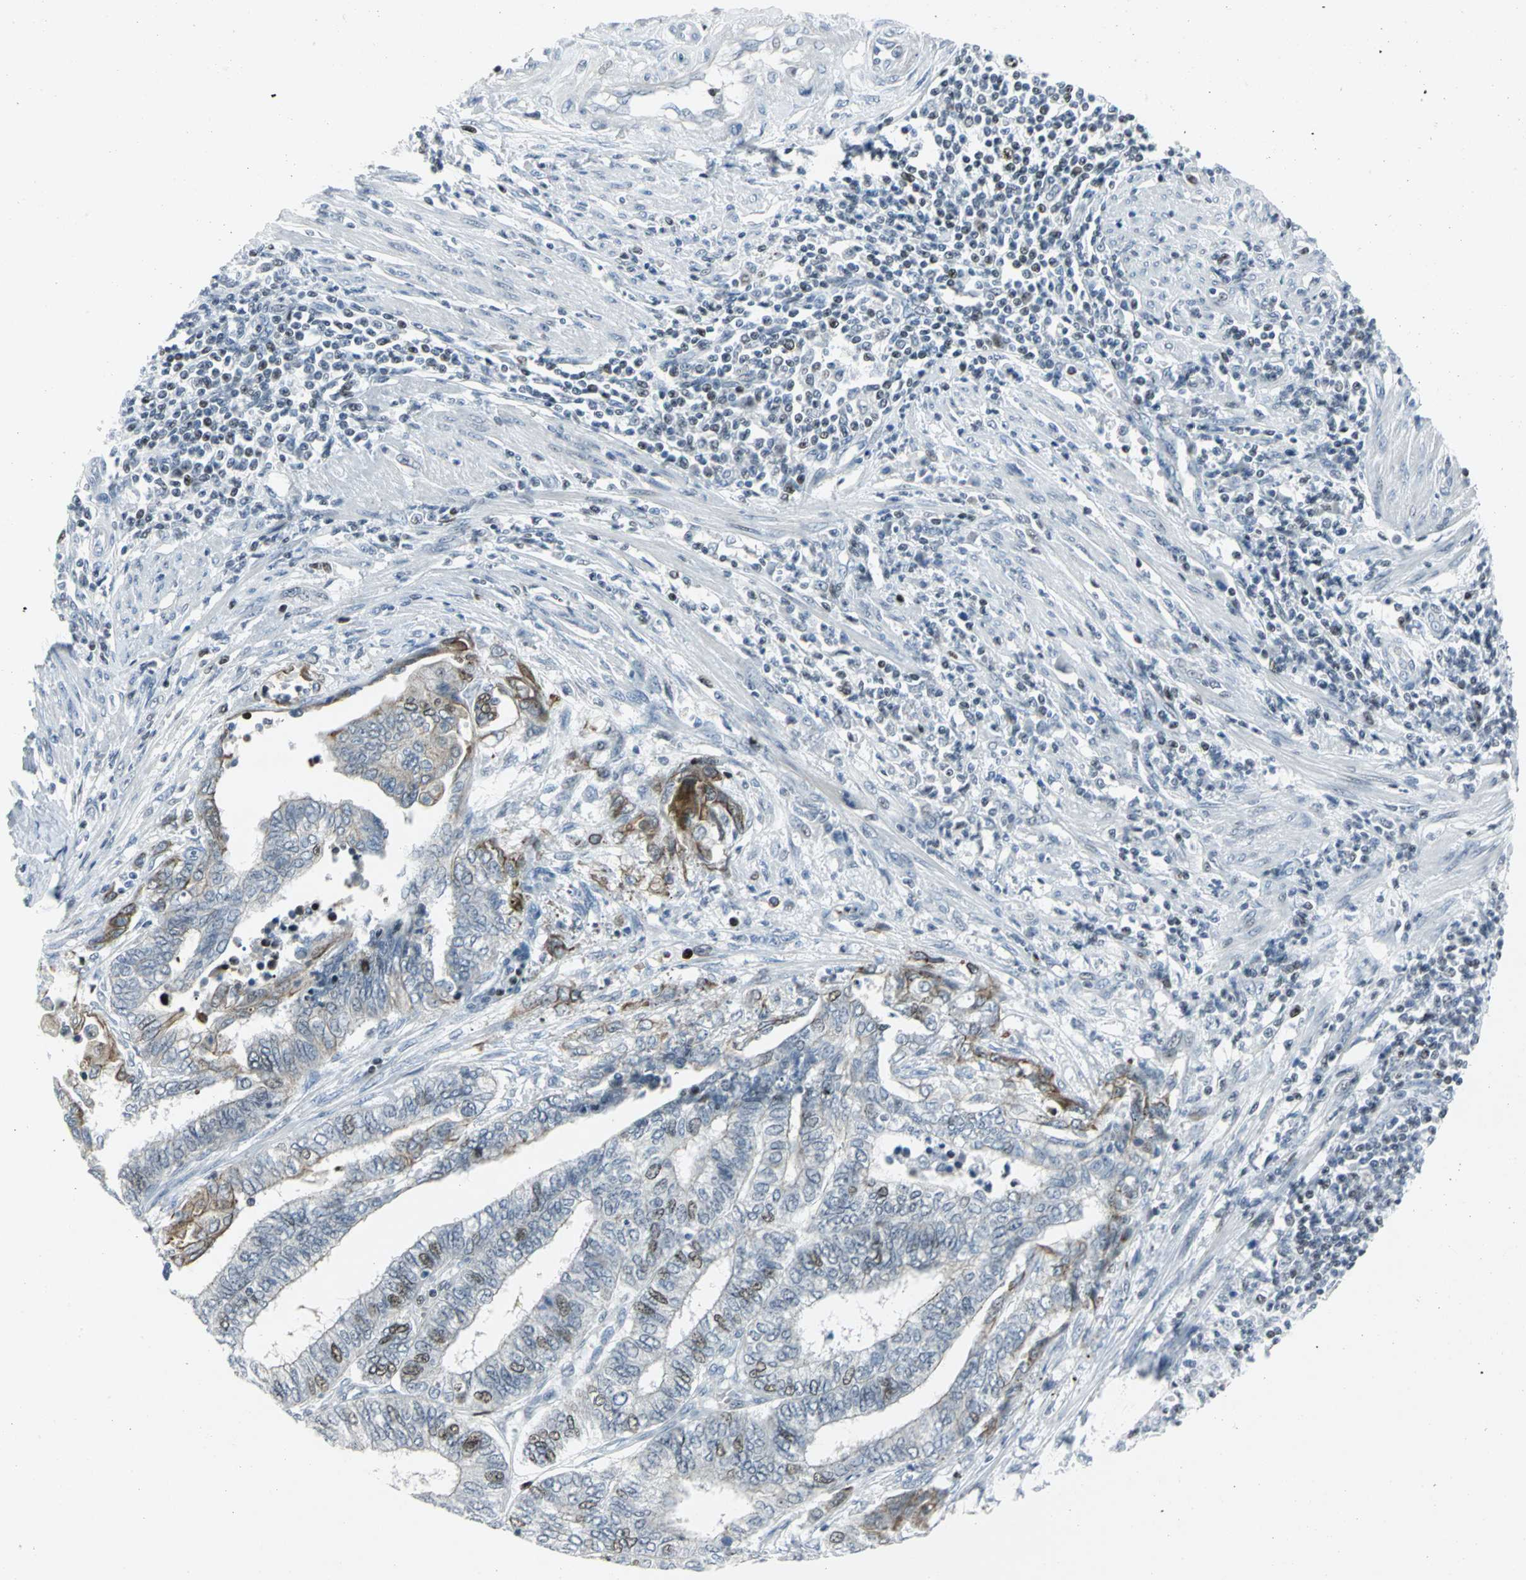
{"staining": {"intensity": "weak", "quantity": "<25%", "location": "nuclear"}, "tissue": "endometrial cancer", "cell_type": "Tumor cells", "image_type": "cancer", "snomed": [{"axis": "morphology", "description": "Adenocarcinoma, NOS"}, {"axis": "topography", "description": "Uterus"}, {"axis": "topography", "description": "Endometrium"}], "caption": "Tumor cells show no significant expression in endometrial cancer (adenocarcinoma).", "gene": "RPA1", "patient": {"sex": "female", "age": 70}}